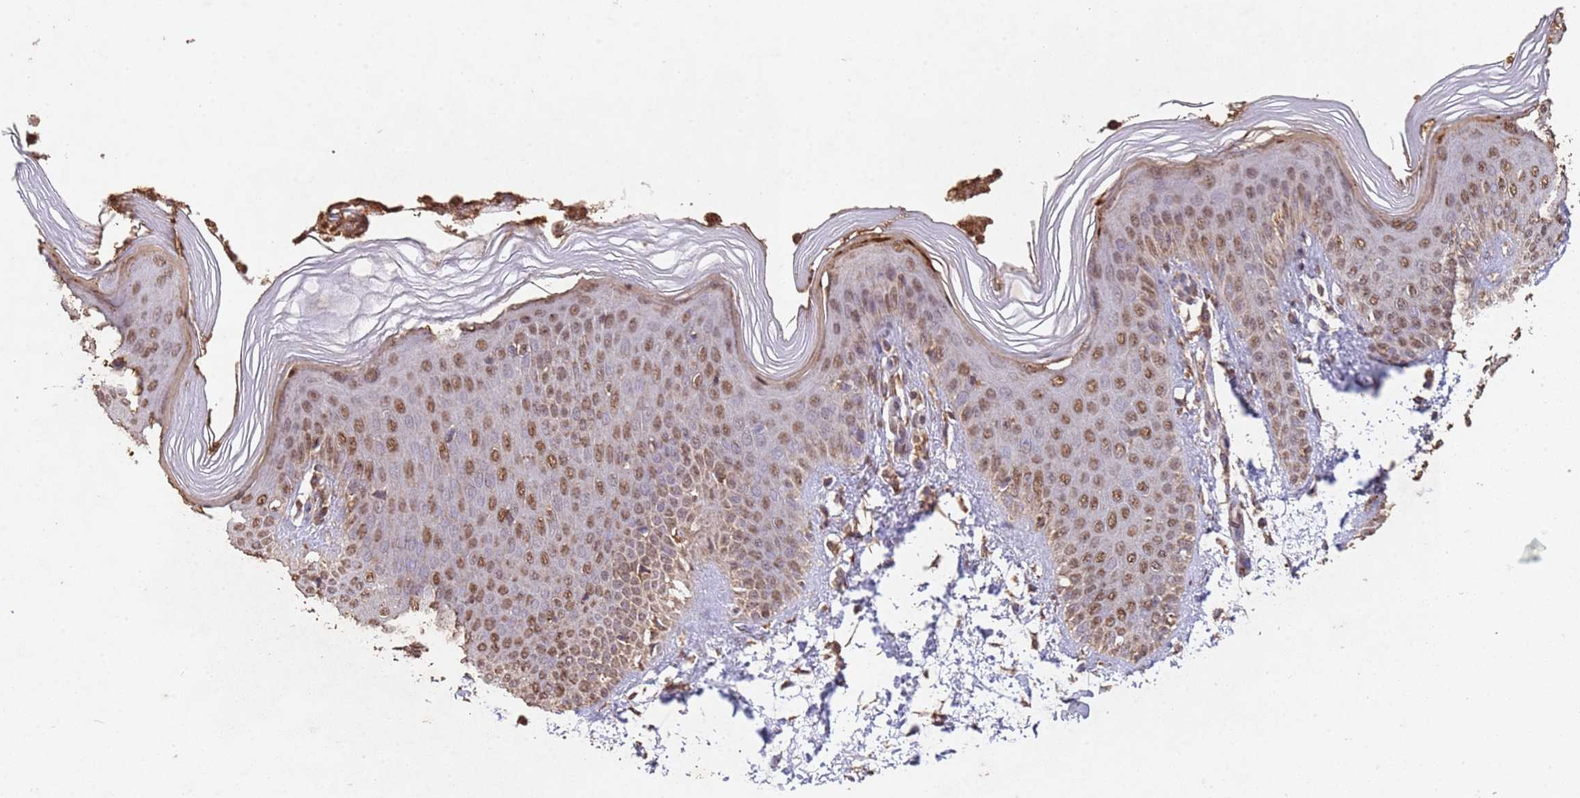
{"staining": {"intensity": "moderate", "quantity": ">75%", "location": "nuclear"}, "tissue": "skin", "cell_type": "Epidermal cells", "image_type": "normal", "snomed": [{"axis": "morphology", "description": "Normal tissue, NOS"}, {"axis": "morphology", "description": "Inflammation, NOS"}, {"axis": "topography", "description": "Soft tissue"}, {"axis": "topography", "description": "Anal"}], "caption": "The image demonstrates immunohistochemical staining of unremarkable skin. There is moderate nuclear positivity is seen in about >75% of epidermal cells. (DAB IHC with brightfield microscopy, high magnification).", "gene": "HDAC10", "patient": {"sex": "female", "age": 15}}